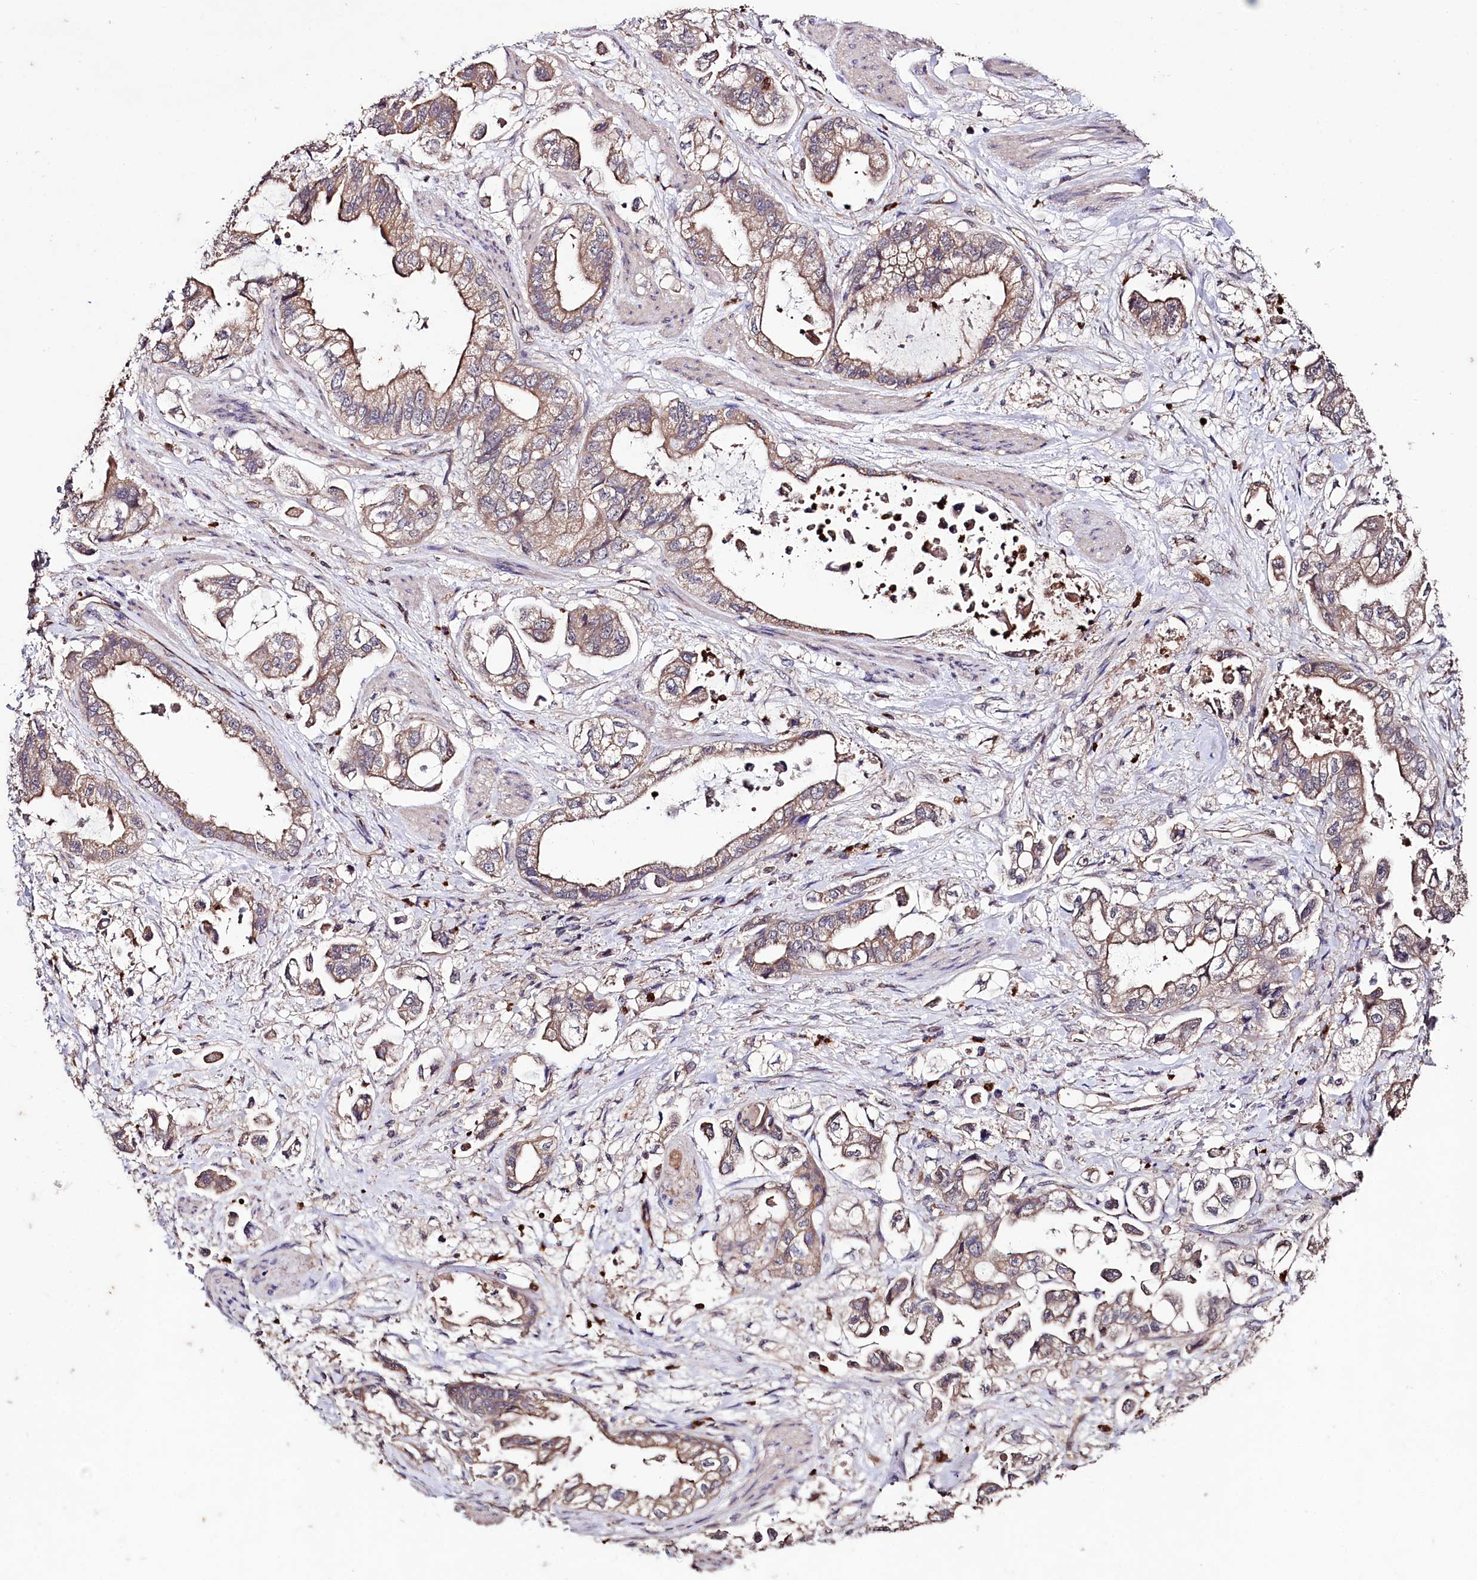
{"staining": {"intensity": "moderate", "quantity": "25%-75%", "location": "cytoplasmic/membranous"}, "tissue": "stomach cancer", "cell_type": "Tumor cells", "image_type": "cancer", "snomed": [{"axis": "morphology", "description": "Adenocarcinoma, NOS"}, {"axis": "topography", "description": "Stomach"}], "caption": "Immunohistochemistry micrograph of adenocarcinoma (stomach) stained for a protein (brown), which demonstrates medium levels of moderate cytoplasmic/membranous positivity in approximately 25%-75% of tumor cells.", "gene": "KLRB1", "patient": {"sex": "male", "age": 62}}